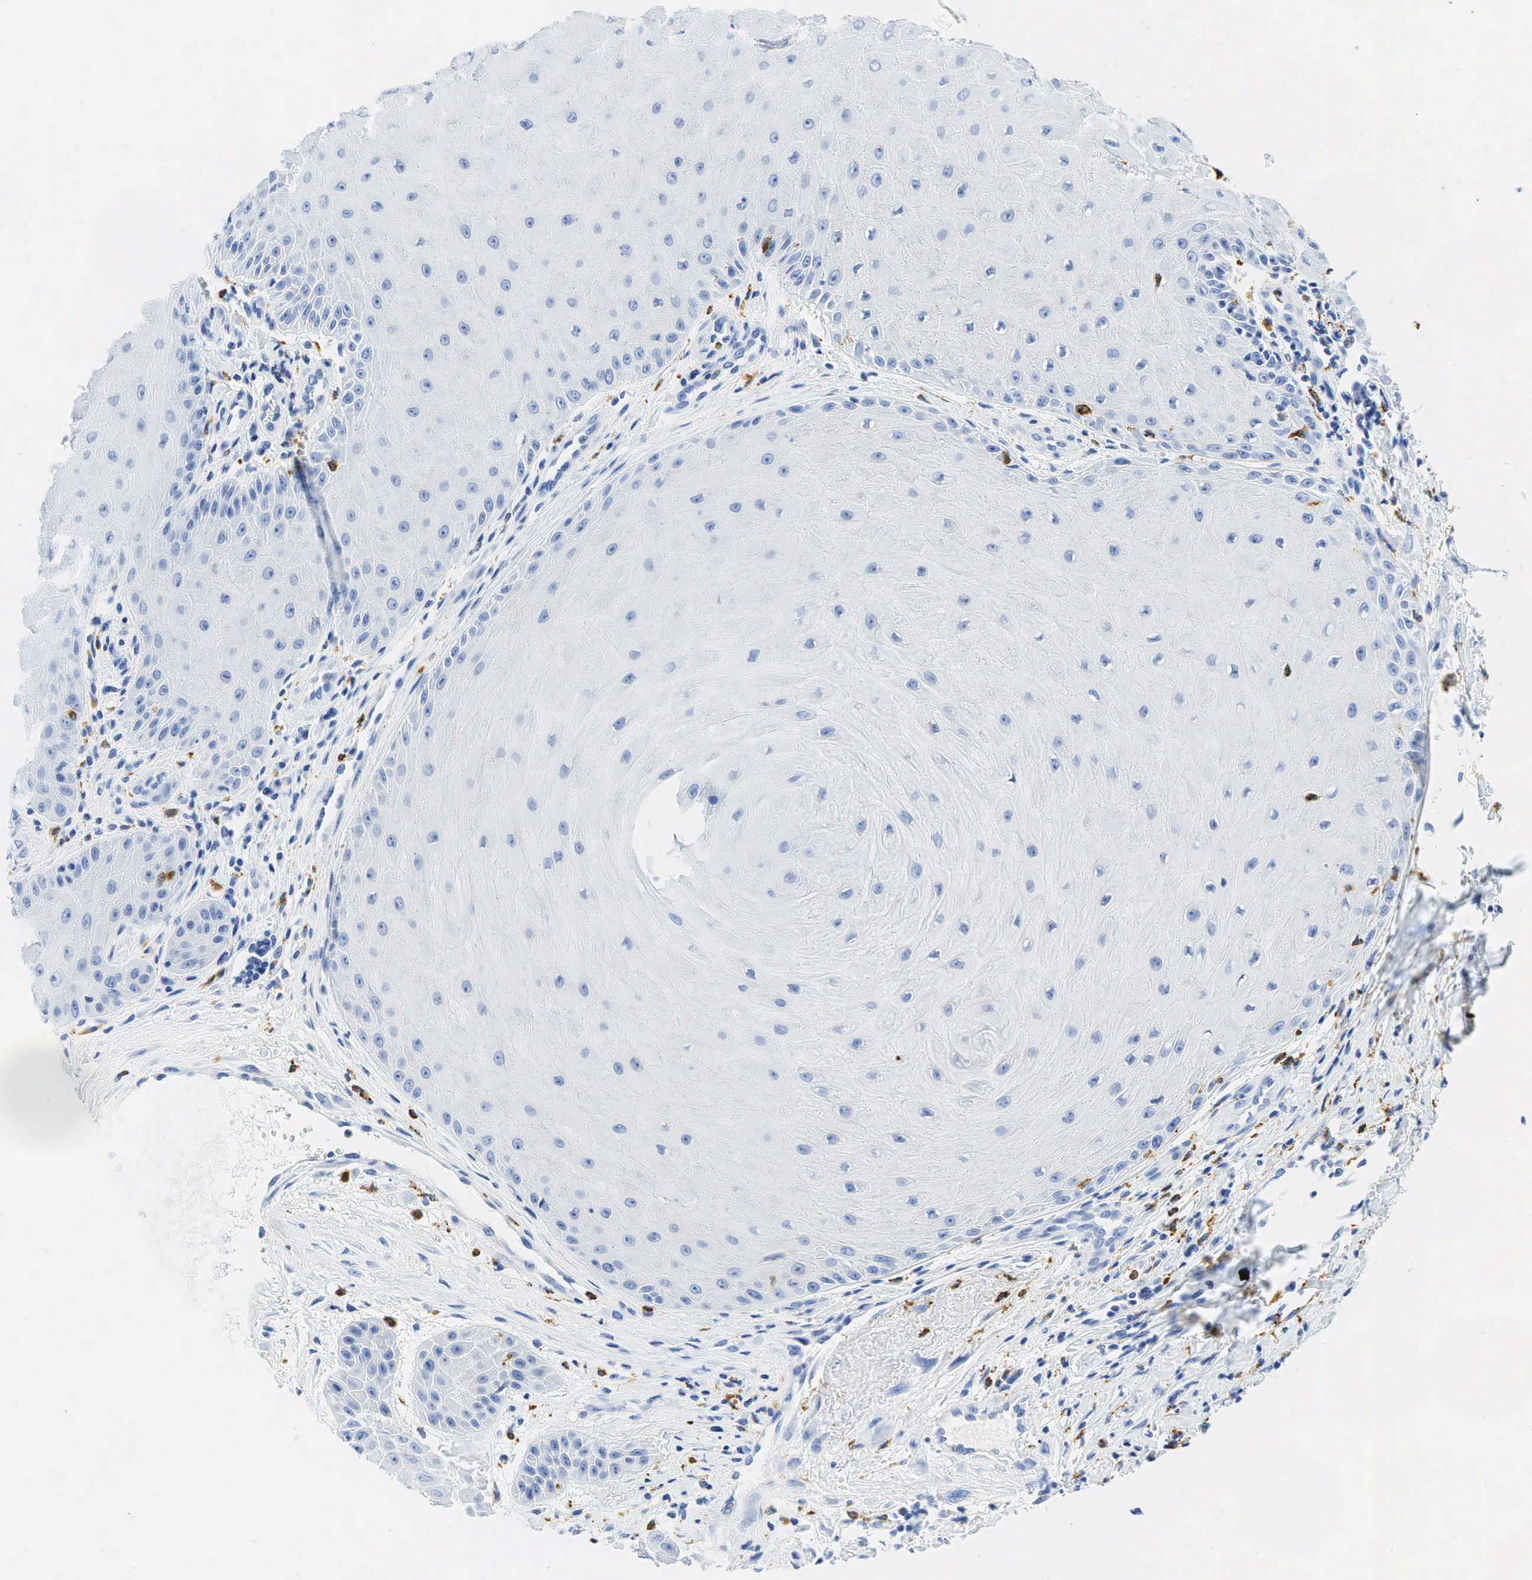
{"staining": {"intensity": "negative", "quantity": "none", "location": "none"}, "tissue": "skin cancer", "cell_type": "Tumor cells", "image_type": "cancer", "snomed": [{"axis": "morphology", "description": "Squamous cell carcinoma, NOS"}, {"axis": "topography", "description": "Skin"}], "caption": "A histopathology image of squamous cell carcinoma (skin) stained for a protein exhibits no brown staining in tumor cells.", "gene": "CD68", "patient": {"sex": "male", "age": 57}}